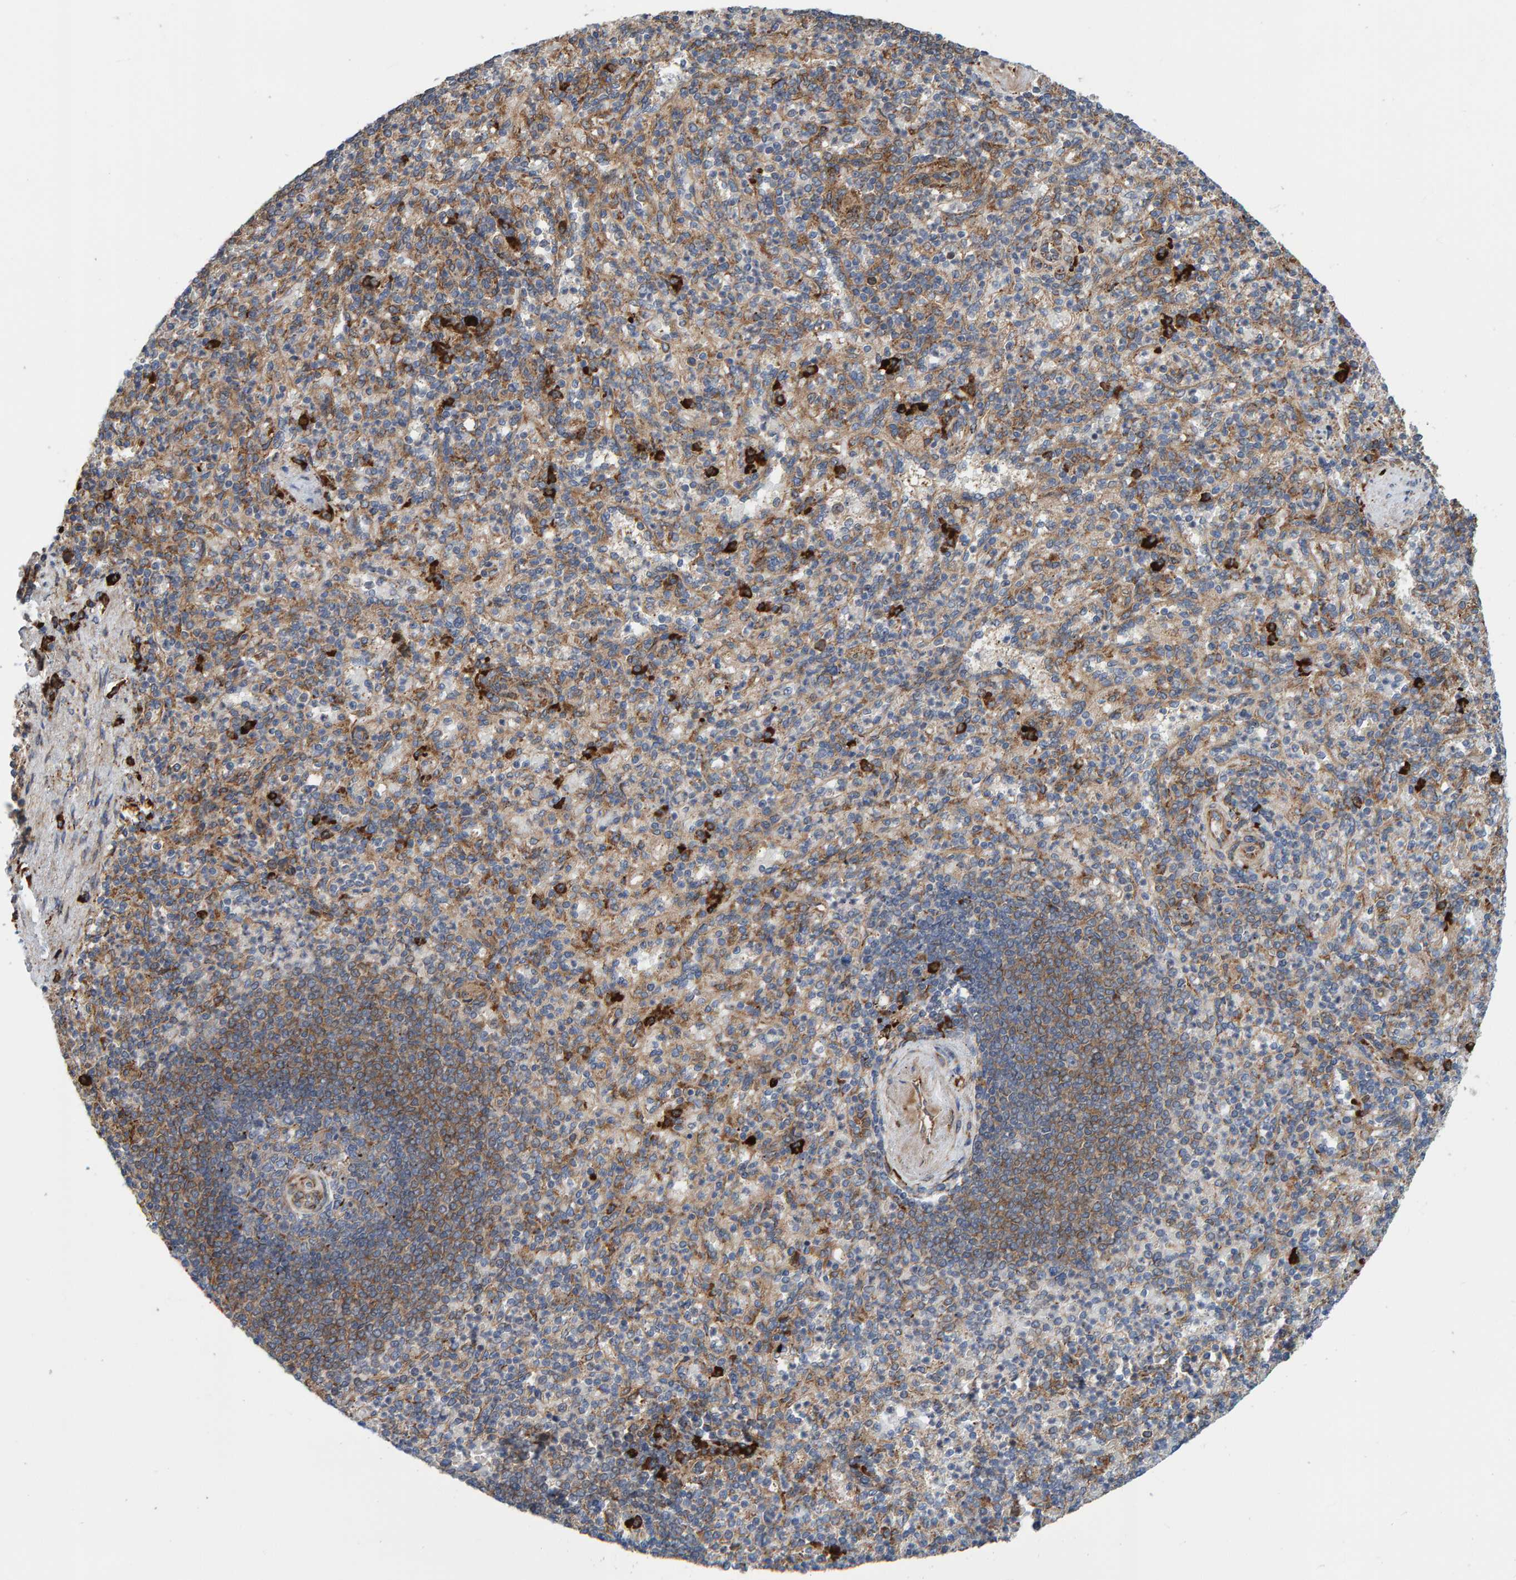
{"staining": {"intensity": "moderate", "quantity": "25%-75%", "location": "cytoplasmic/membranous"}, "tissue": "spleen", "cell_type": "Cells in red pulp", "image_type": "normal", "snomed": [{"axis": "morphology", "description": "Normal tissue, NOS"}, {"axis": "topography", "description": "Spleen"}], "caption": "Immunohistochemical staining of normal human spleen demonstrates 25%-75% levels of moderate cytoplasmic/membranous protein positivity in about 25%-75% of cells in red pulp.", "gene": "KIAA0753", "patient": {"sex": "female", "age": 74}}